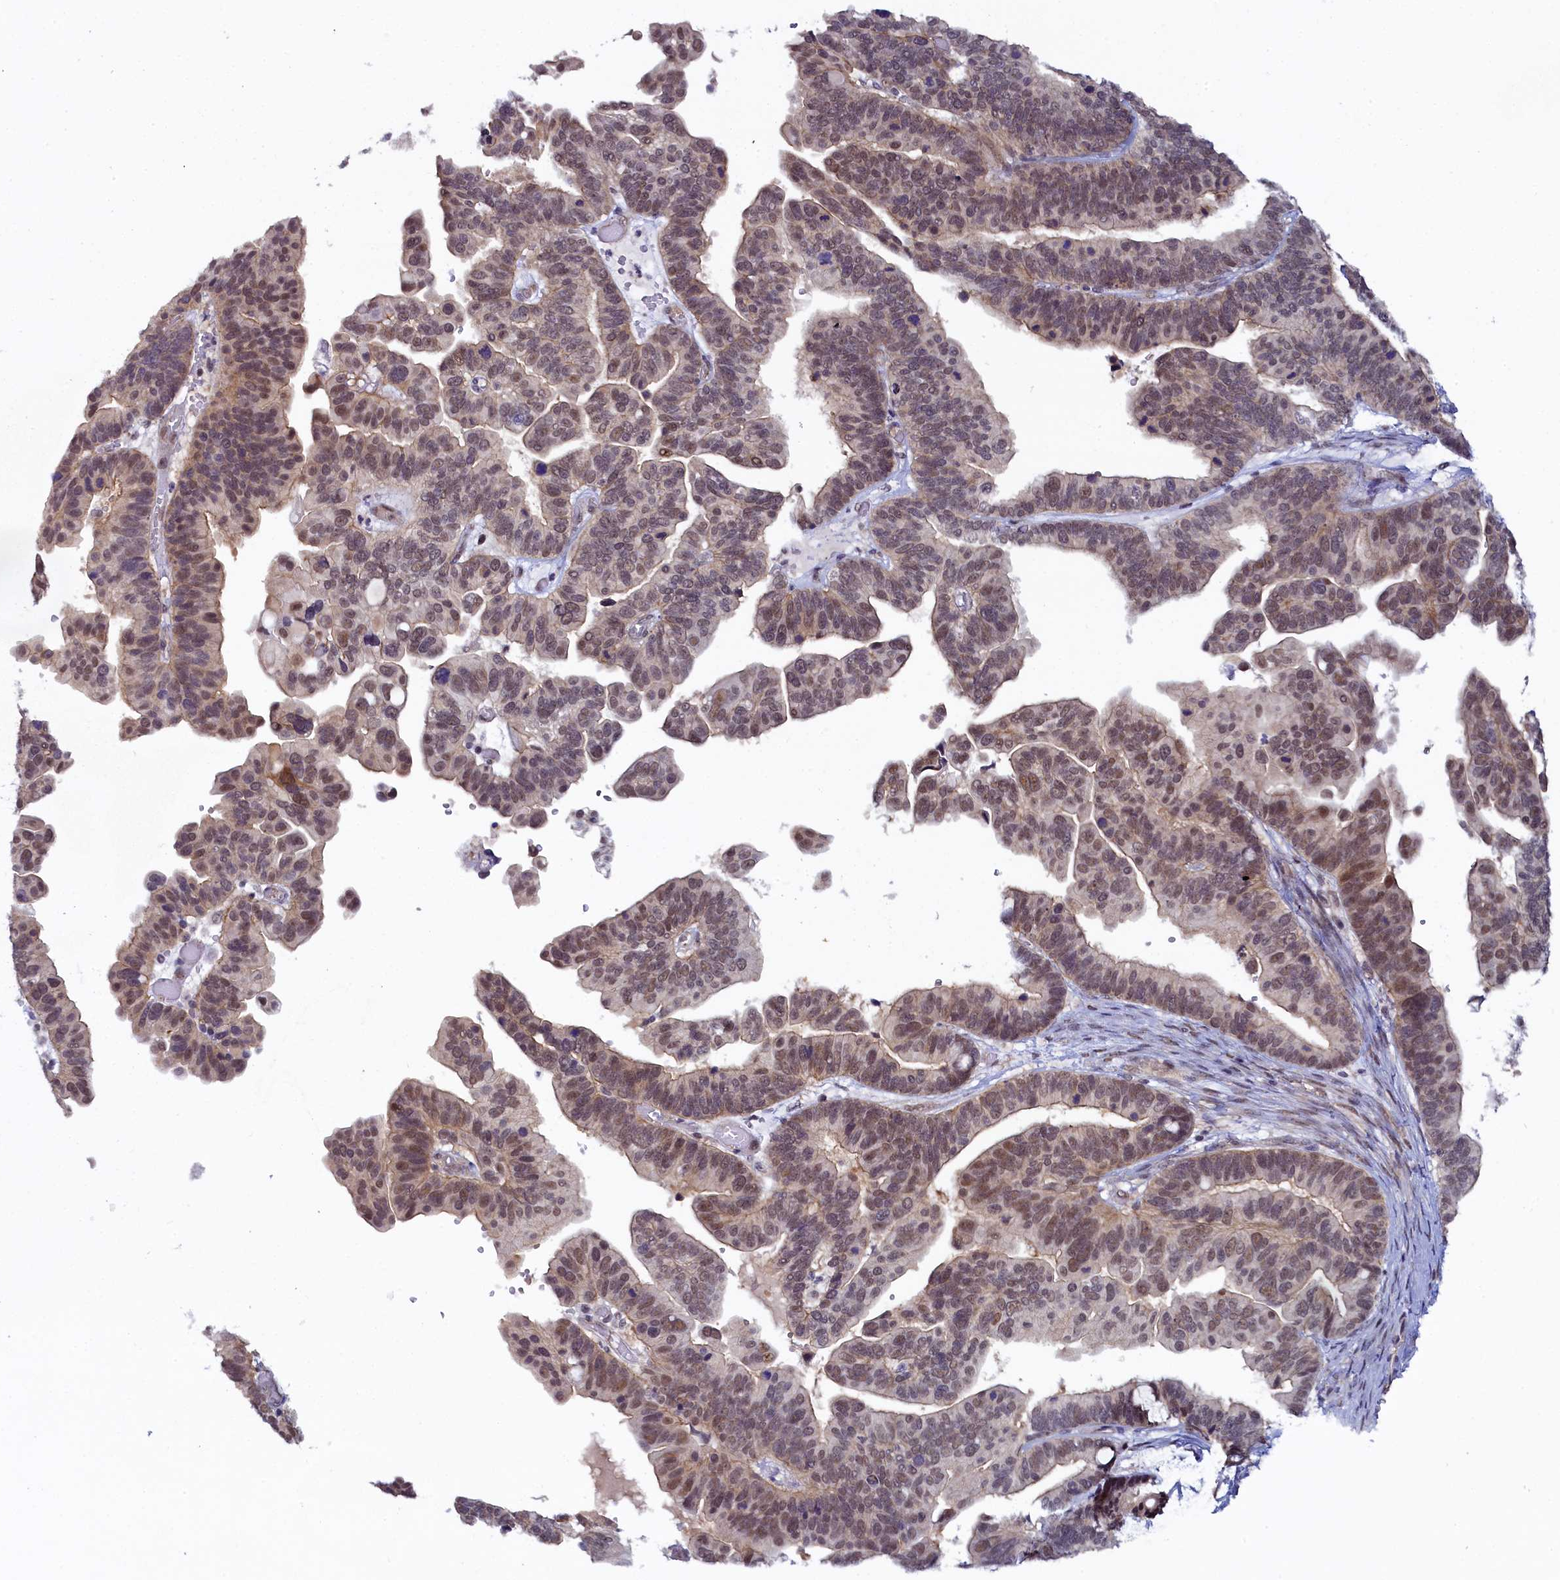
{"staining": {"intensity": "strong", "quantity": "25%-75%", "location": "nuclear"}, "tissue": "ovarian cancer", "cell_type": "Tumor cells", "image_type": "cancer", "snomed": [{"axis": "morphology", "description": "Cystadenocarcinoma, serous, NOS"}, {"axis": "topography", "description": "Ovary"}], "caption": "IHC (DAB) staining of human ovarian cancer (serous cystadenocarcinoma) exhibits strong nuclear protein expression in approximately 25%-75% of tumor cells.", "gene": "INTS14", "patient": {"sex": "female", "age": 56}}